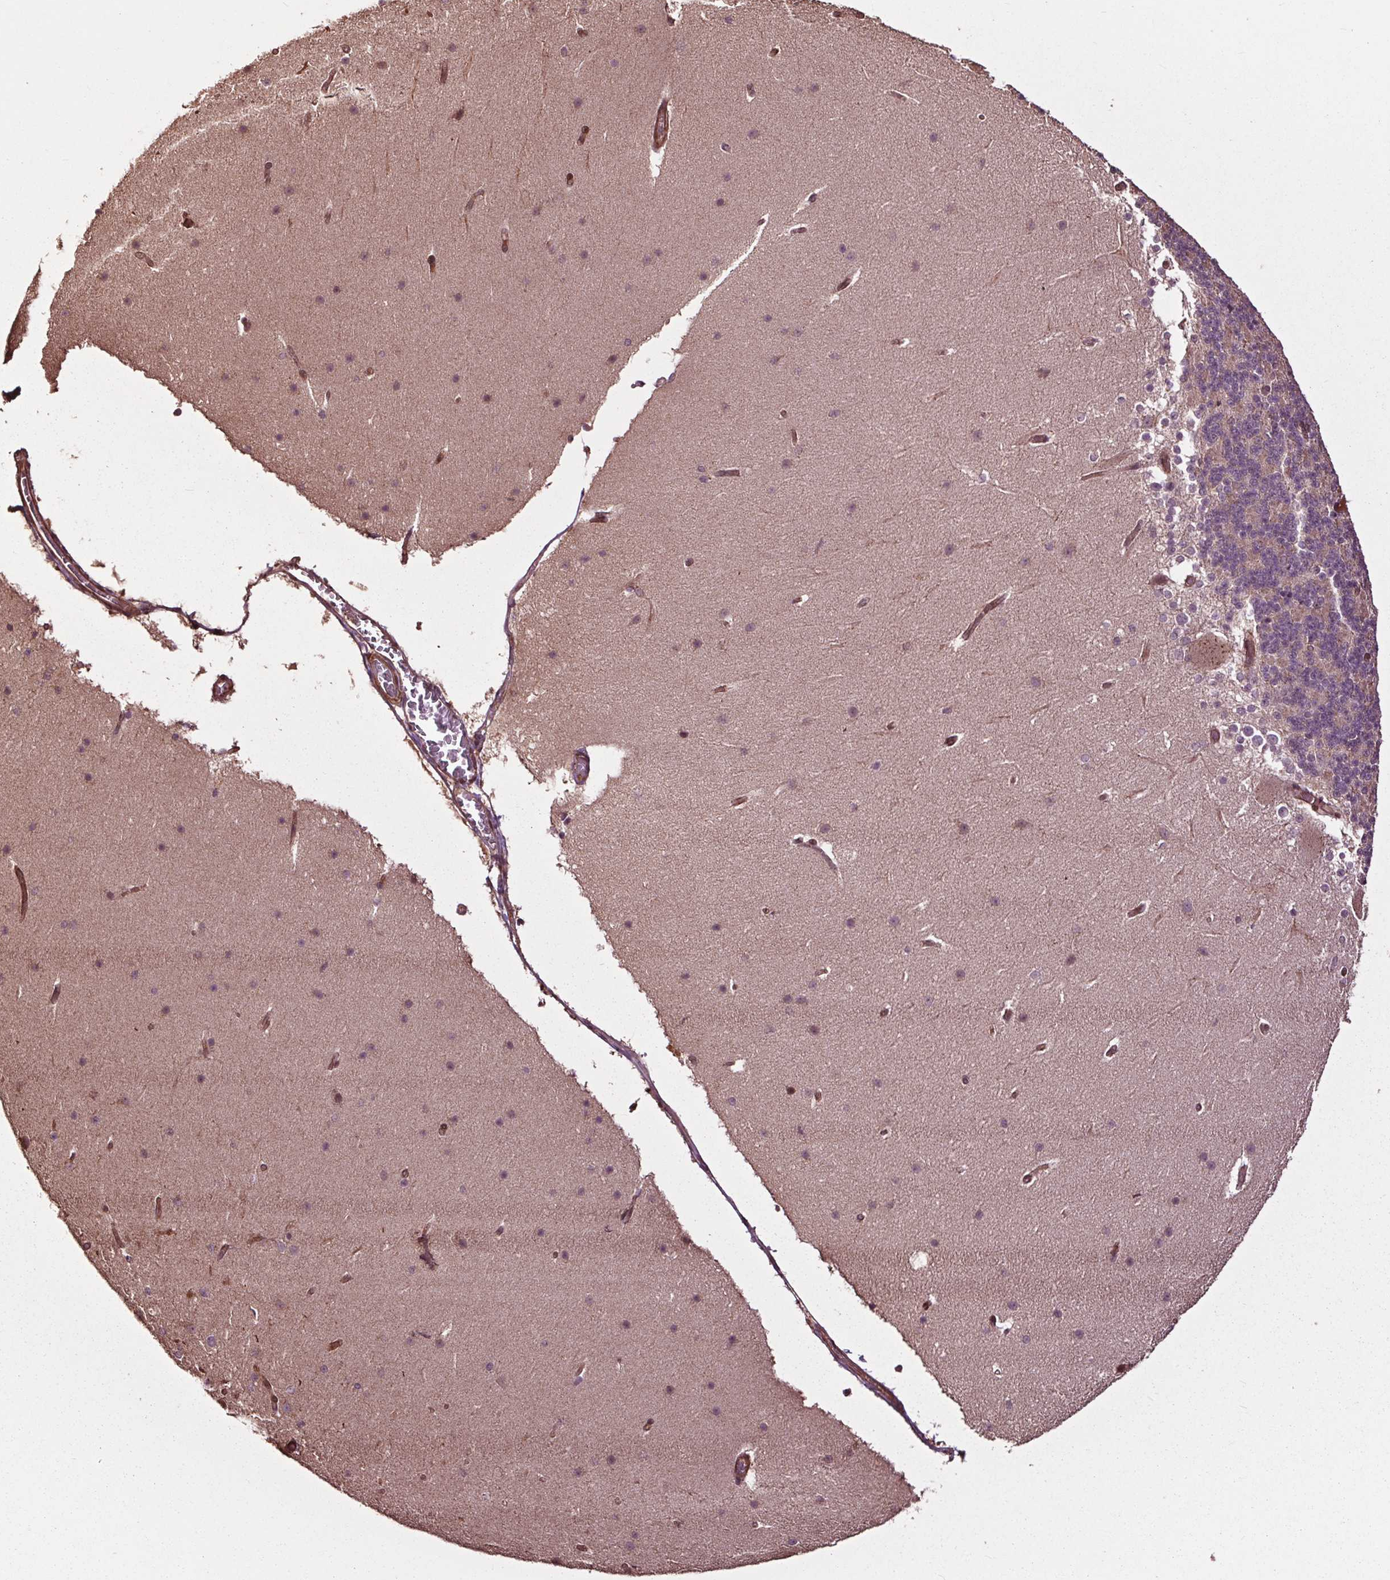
{"staining": {"intensity": "negative", "quantity": "none", "location": "none"}, "tissue": "cerebellum", "cell_type": "Cells in granular layer", "image_type": "normal", "snomed": [{"axis": "morphology", "description": "Normal tissue, NOS"}, {"axis": "topography", "description": "Cerebellum"}], "caption": "Immunohistochemistry (IHC) image of benign cerebellum: human cerebellum stained with DAB shows no significant protein staining in cells in granular layer.", "gene": "CEP95", "patient": {"sex": "female", "age": 19}}